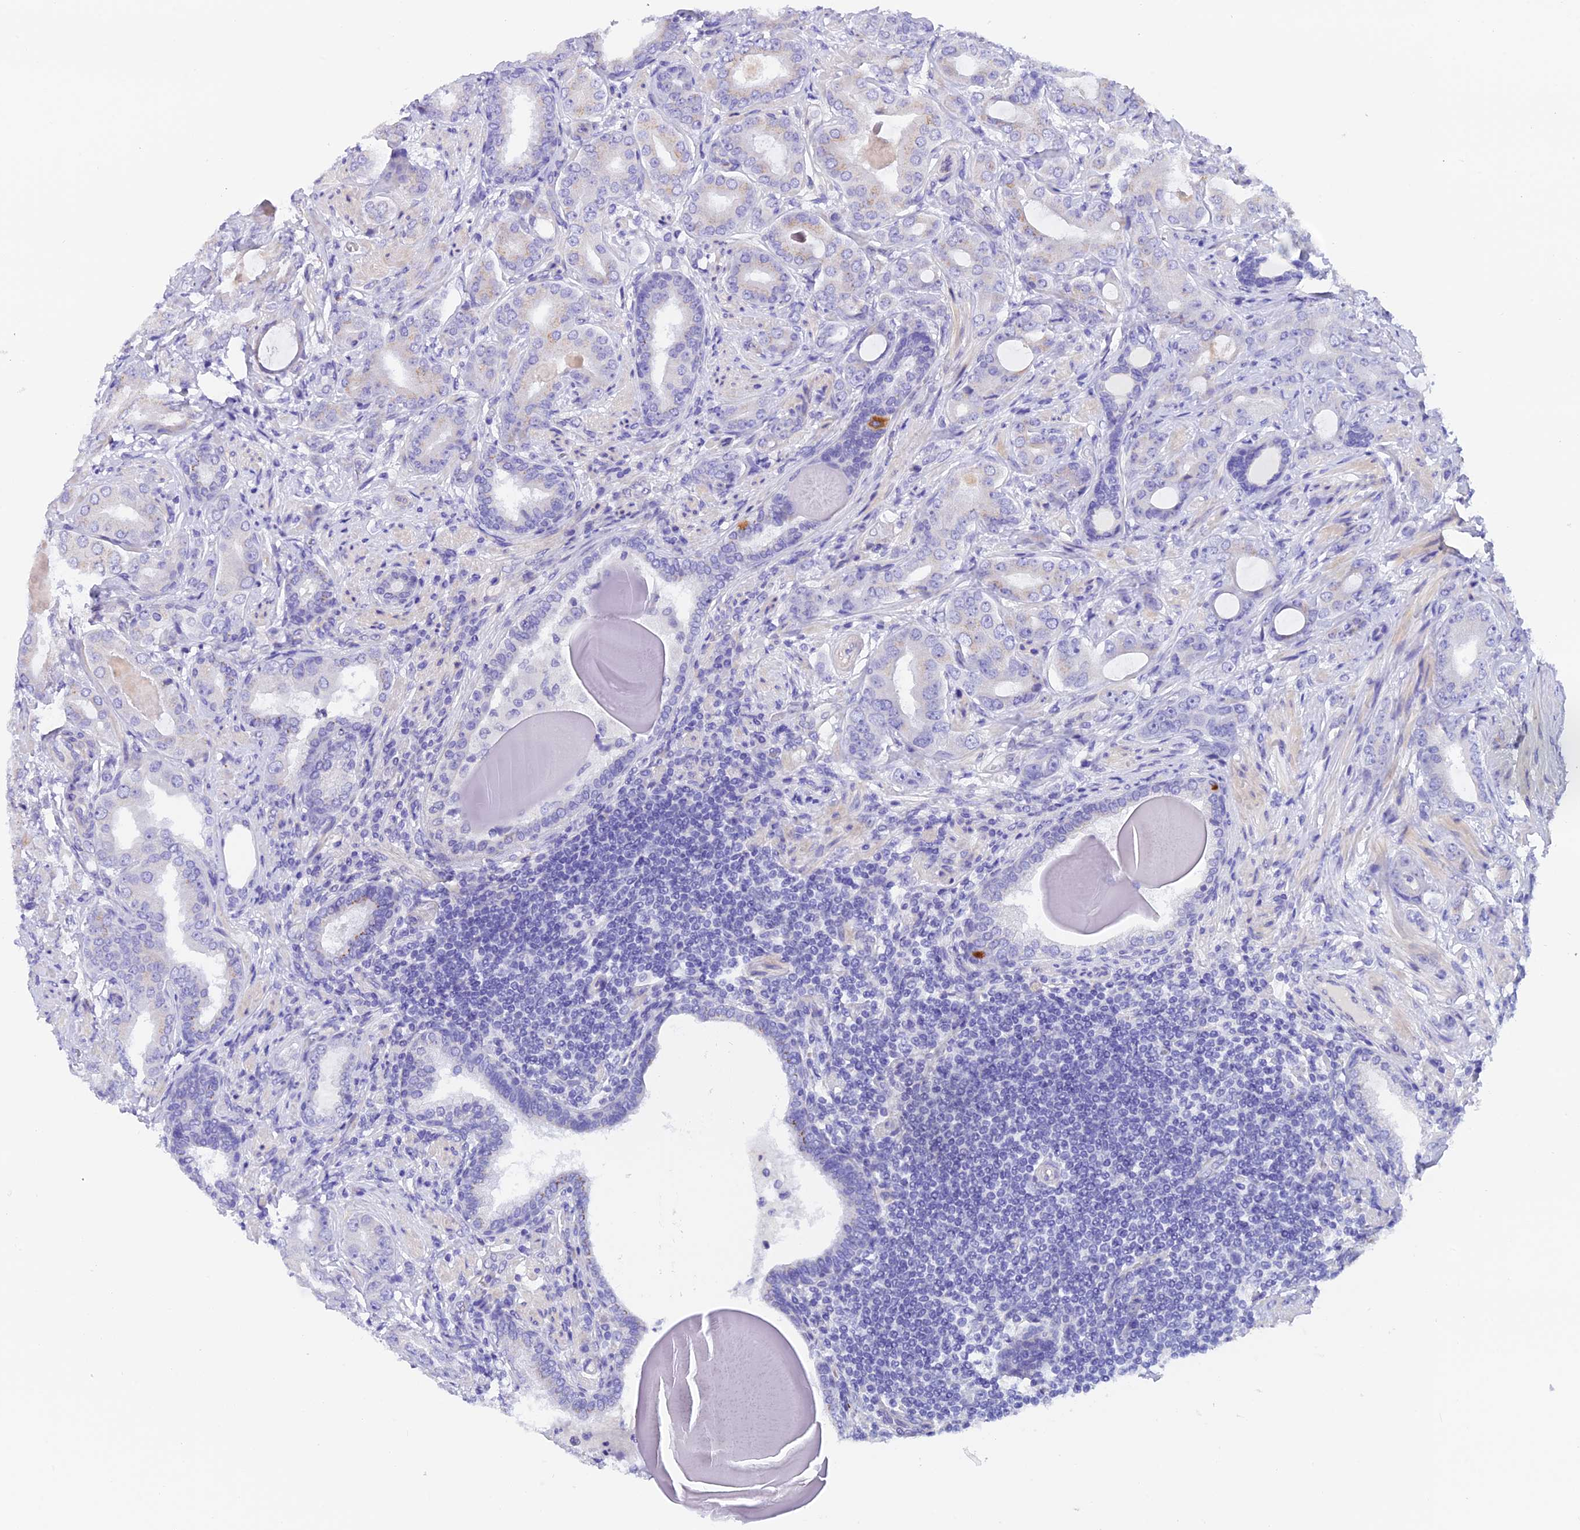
{"staining": {"intensity": "weak", "quantity": "<25%", "location": "cytoplasmic/membranous"}, "tissue": "prostate cancer", "cell_type": "Tumor cells", "image_type": "cancer", "snomed": [{"axis": "morphology", "description": "Adenocarcinoma, Low grade"}, {"axis": "topography", "description": "Prostate"}], "caption": "IHC photomicrograph of neoplastic tissue: low-grade adenocarcinoma (prostate) stained with DAB (3,3'-diaminobenzidine) displays no significant protein staining in tumor cells.", "gene": "C17orf67", "patient": {"sex": "male", "age": 57}}